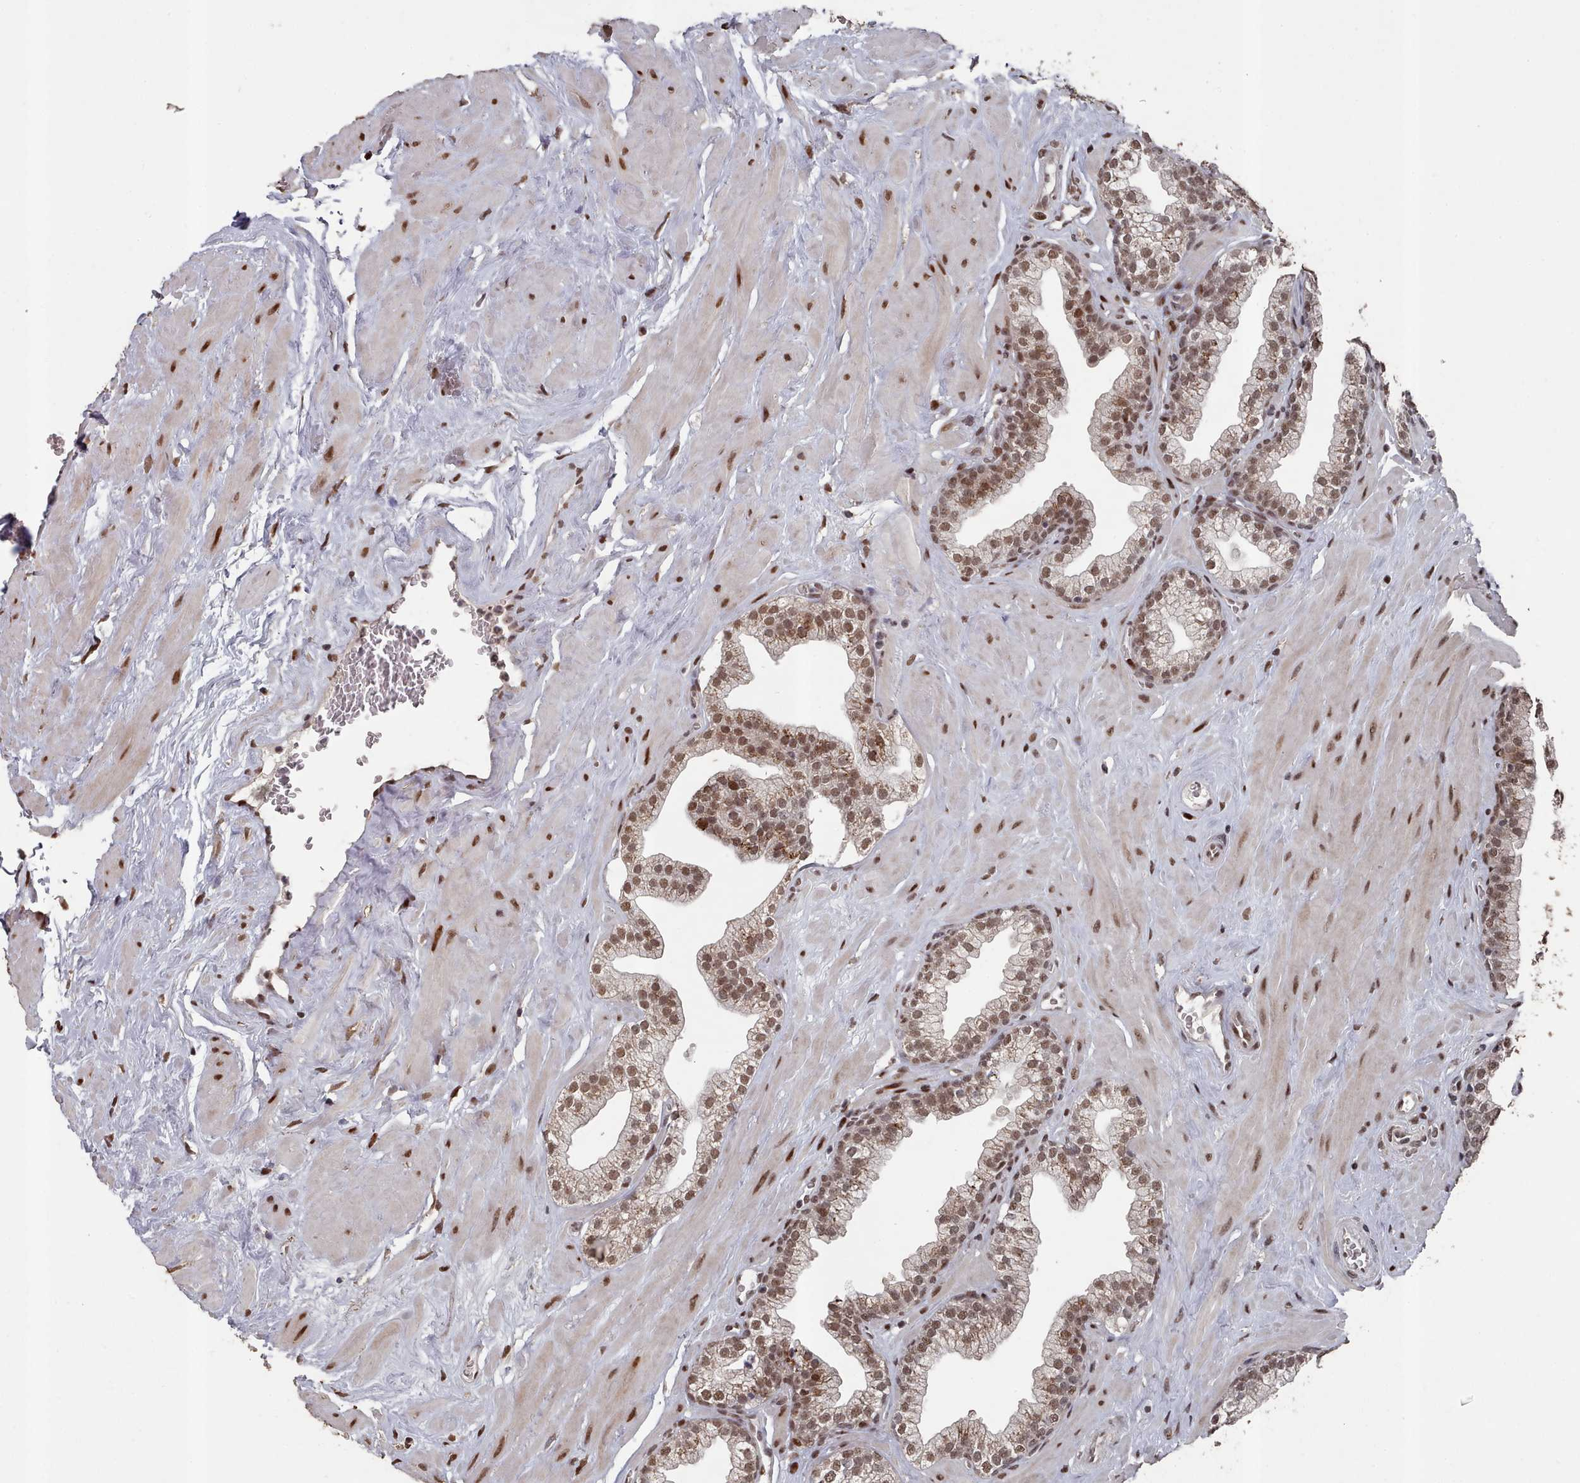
{"staining": {"intensity": "moderate", "quantity": ">75%", "location": "cytoplasmic/membranous,nuclear"}, "tissue": "prostate", "cell_type": "Glandular cells", "image_type": "normal", "snomed": [{"axis": "morphology", "description": "Normal tissue, NOS"}, {"axis": "morphology", "description": "Urothelial carcinoma, Low grade"}, {"axis": "topography", "description": "Urinary bladder"}, {"axis": "topography", "description": "Prostate"}], "caption": "A high-resolution photomicrograph shows IHC staining of normal prostate, which demonstrates moderate cytoplasmic/membranous,nuclear positivity in about >75% of glandular cells. (Brightfield microscopy of DAB IHC at high magnification).", "gene": "PNRC2", "patient": {"sex": "male", "age": 60}}